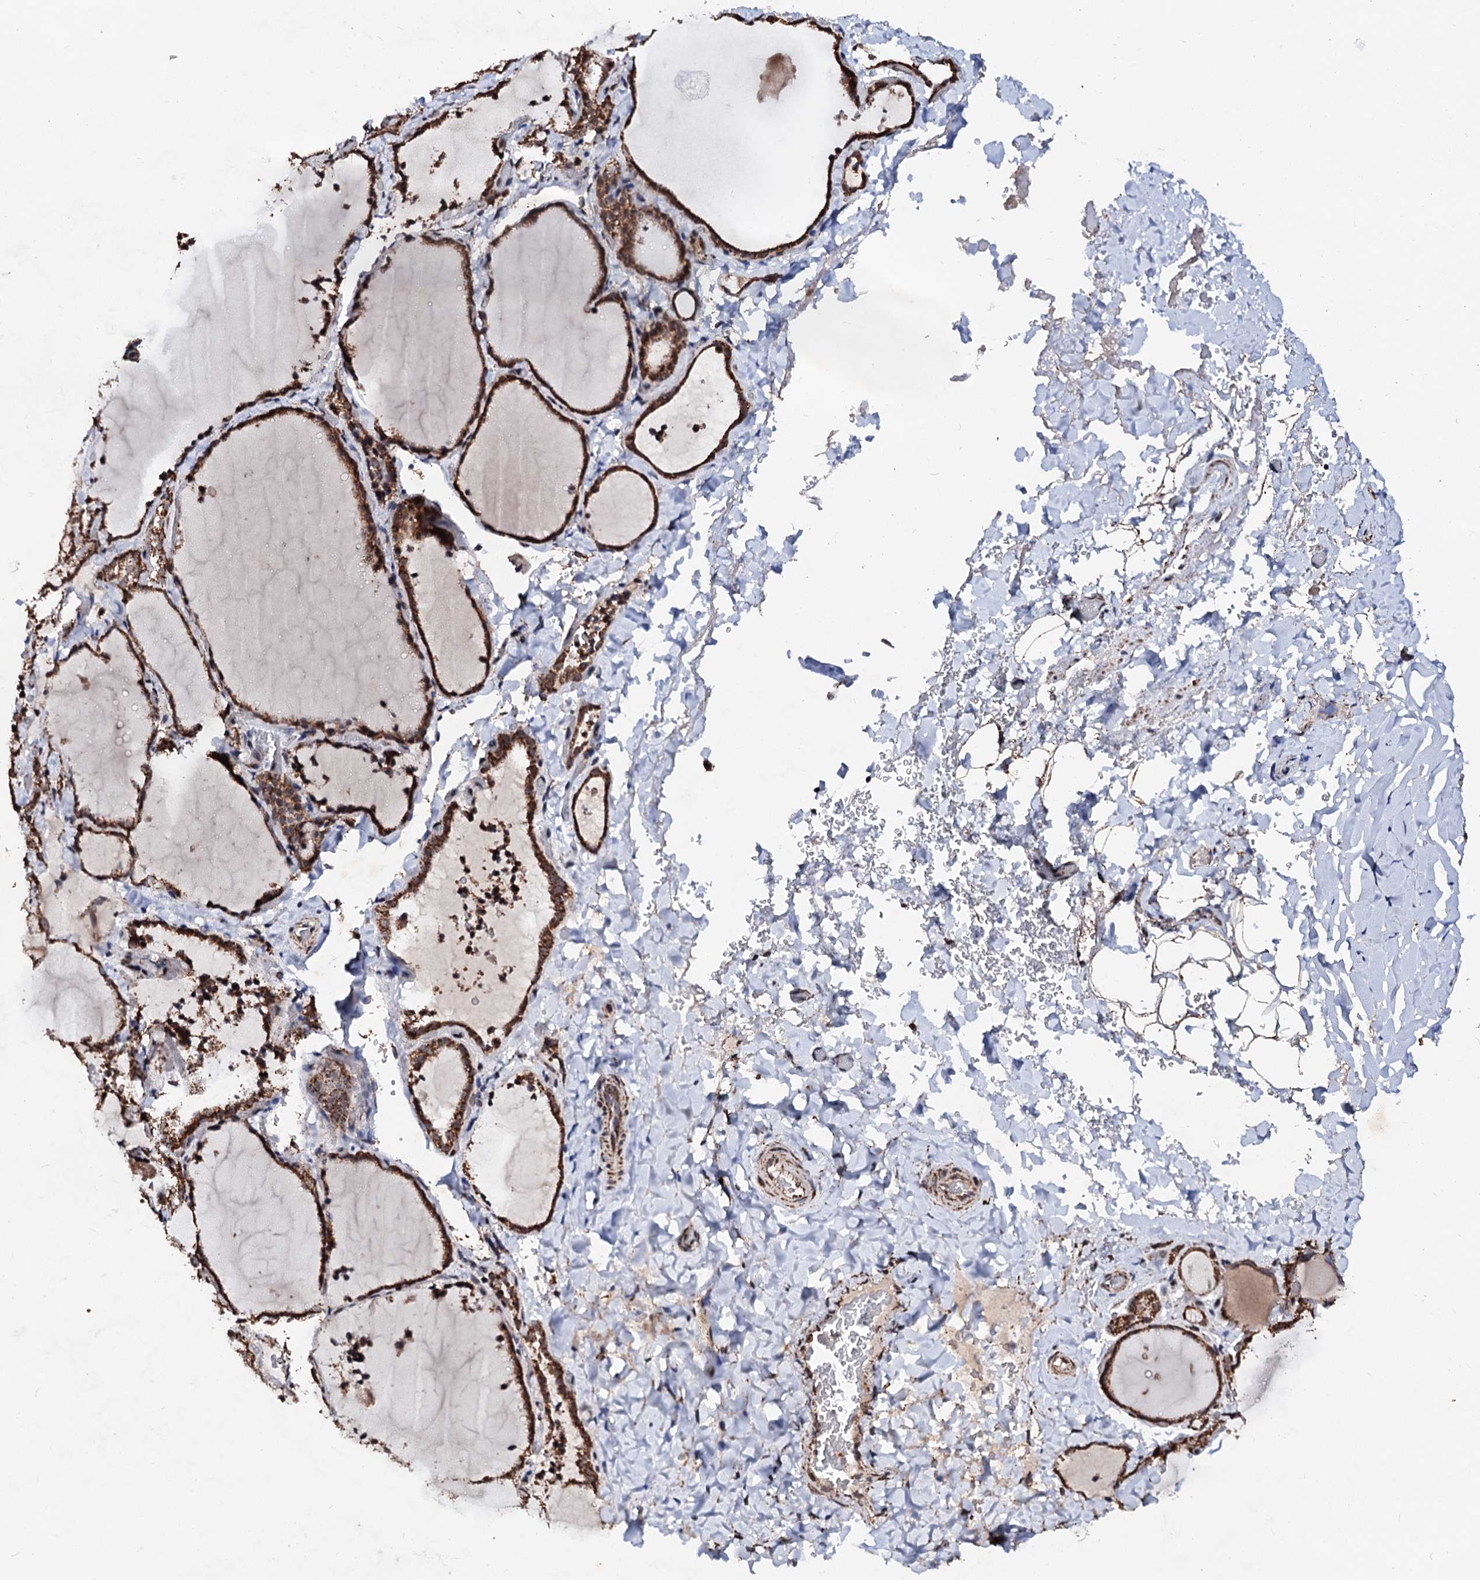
{"staining": {"intensity": "strong", "quantity": ">75%", "location": "cytoplasmic/membranous"}, "tissue": "thyroid gland", "cell_type": "Glandular cells", "image_type": "normal", "snomed": [{"axis": "morphology", "description": "Normal tissue, NOS"}, {"axis": "topography", "description": "Thyroid gland"}], "caption": "A high amount of strong cytoplasmic/membranous staining is identified in about >75% of glandular cells in normal thyroid gland.", "gene": "SECISBP2L", "patient": {"sex": "female", "age": 22}}